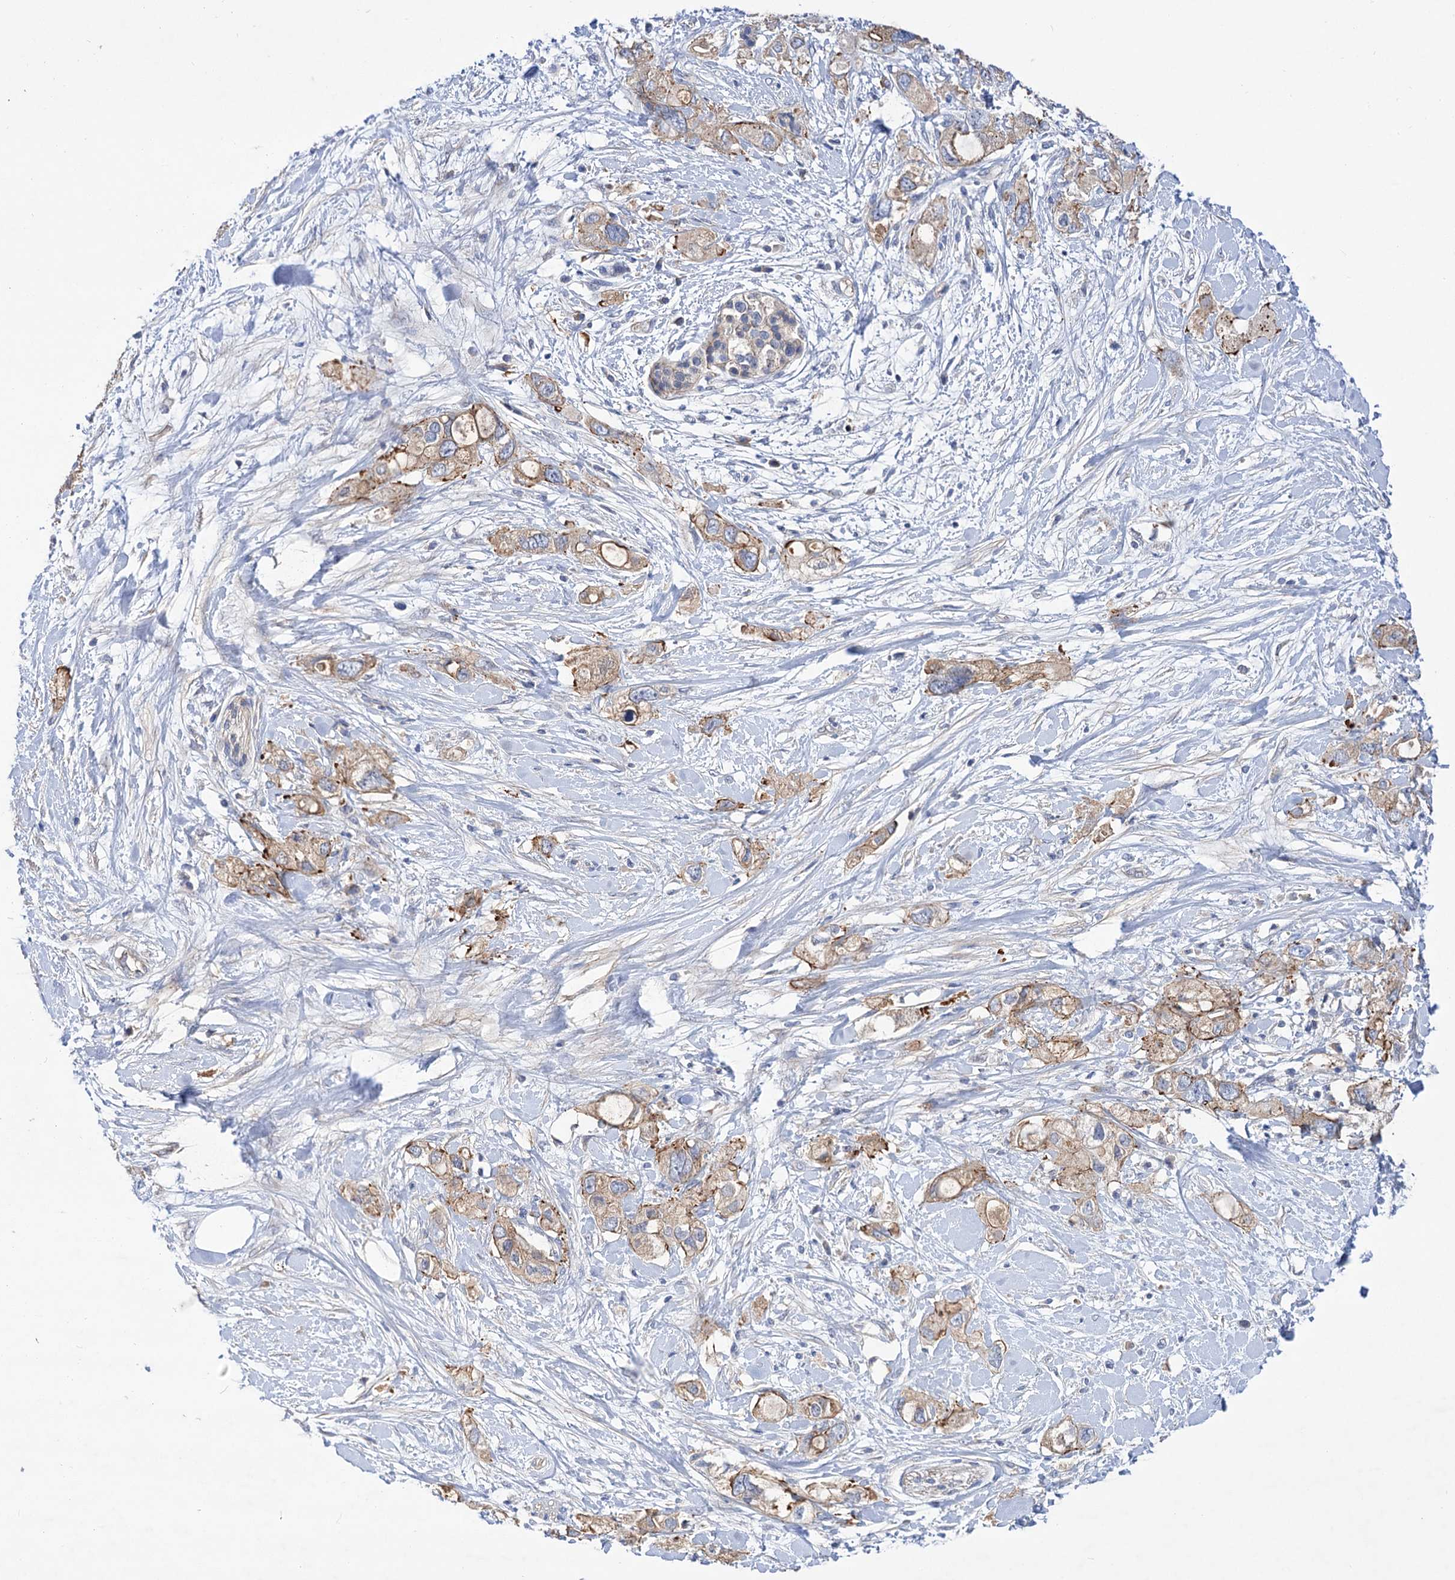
{"staining": {"intensity": "weak", "quantity": ">75%", "location": "cytoplasmic/membranous"}, "tissue": "pancreatic cancer", "cell_type": "Tumor cells", "image_type": "cancer", "snomed": [{"axis": "morphology", "description": "Adenocarcinoma, NOS"}, {"axis": "topography", "description": "Pancreas"}], "caption": "The image shows immunohistochemical staining of pancreatic adenocarcinoma. There is weak cytoplasmic/membranous expression is identified in about >75% of tumor cells. (IHC, brightfield microscopy, high magnification).", "gene": "NUDCD2", "patient": {"sex": "female", "age": 56}}